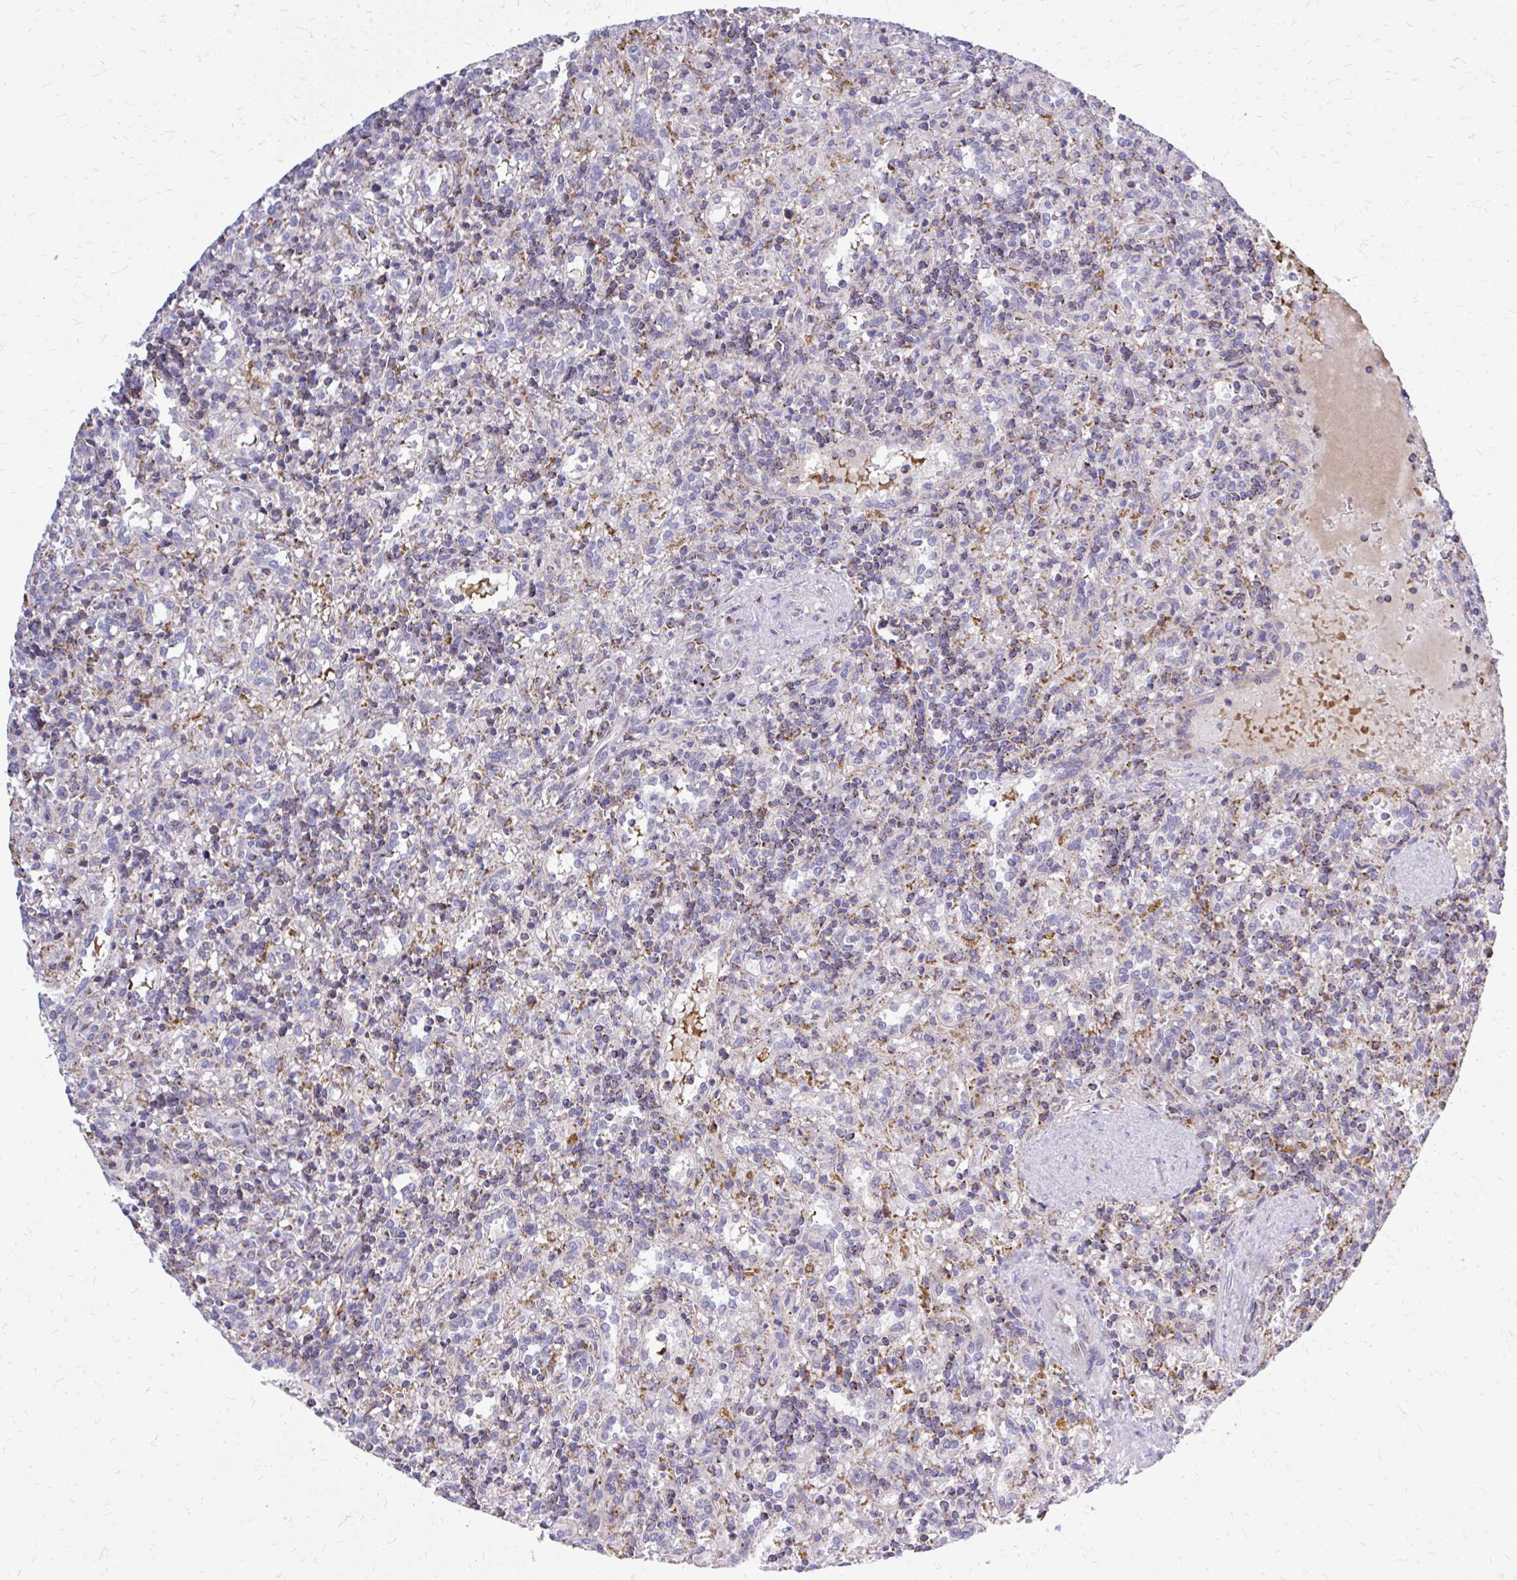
{"staining": {"intensity": "moderate", "quantity": "25%-75%", "location": "cytoplasmic/membranous"}, "tissue": "lymphoma", "cell_type": "Tumor cells", "image_type": "cancer", "snomed": [{"axis": "morphology", "description": "Malignant lymphoma, non-Hodgkin's type, Low grade"}, {"axis": "topography", "description": "Spleen"}], "caption": "Approximately 25%-75% of tumor cells in malignant lymphoma, non-Hodgkin's type (low-grade) demonstrate moderate cytoplasmic/membranous protein staining as visualized by brown immunohistochemical staining.", "gene": "ZNF362", "patient": {"sex": "male", "age": 67}}